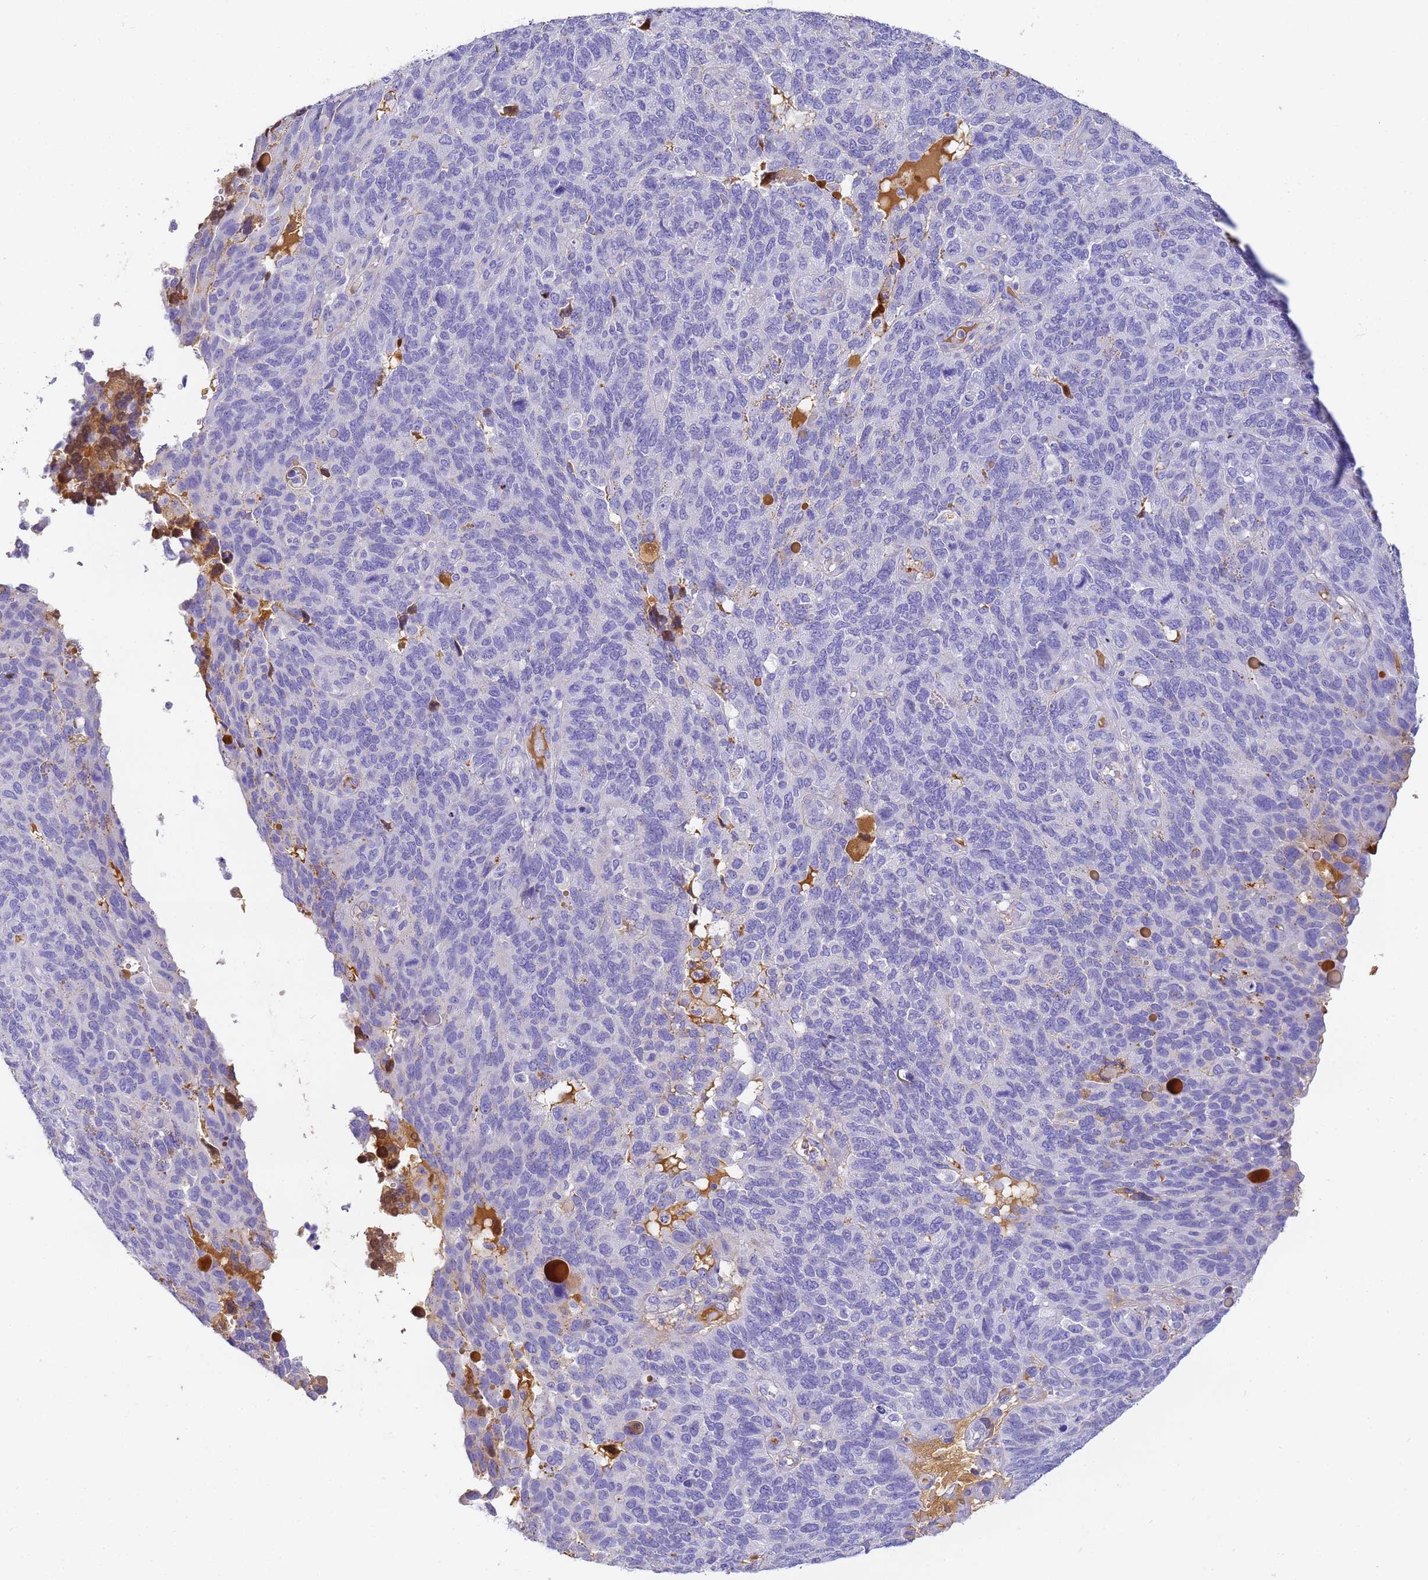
{"staining": {"intensity": "negative", "quantity": "none", "location": "none"}, "tissue": "endometrial cancer", "cell_type": "Tumor cells", "image_type": "cancer", "snomed": [{"axis": "morphology", "description": "Adenocarcinoma, NOS"}, {"axis": "topography", "description": "Endometrium"}], "caption": "DAB (3,3'-diaminobenzidine) immunohistochemical staining of human endometrial cancer (adenocarcinoma) reveals no significant expression in tumor cells.", "gene": "CFHR2", "patient": {"sex": "female", "age": 66}}